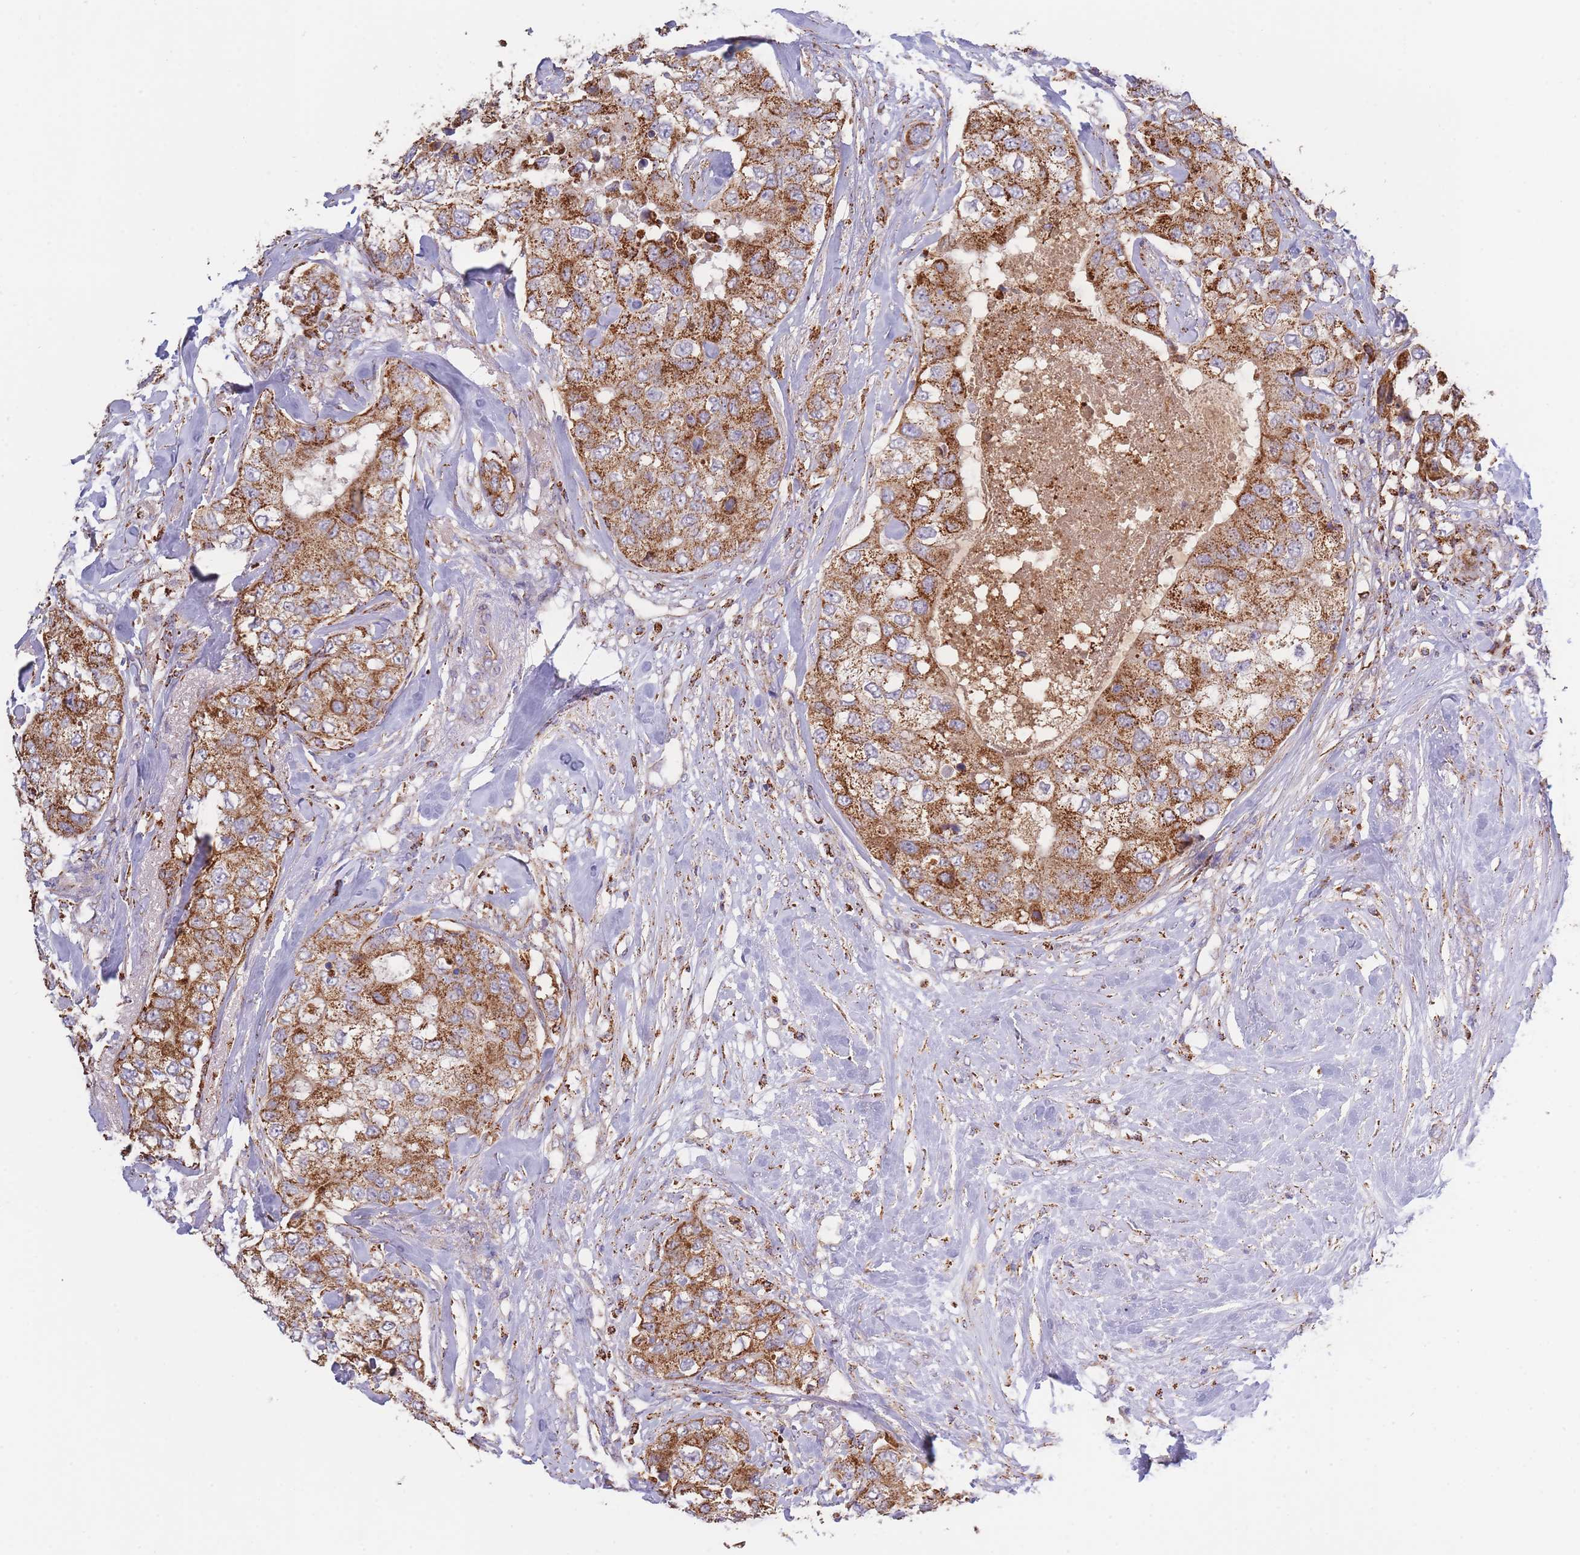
{"staining": {"intensity": "strong", "quantity": ">75%", "location": "cytoplasmic/membranous"}, "tissue": "breast cancer", "cell_type": "Tumor cells", "image_type": "cancer", "snomed": [{"axis": "morphology", "description": "Duct carcinoma"}, {"axis": "topography", "description": "Breast"}], "caption": "Tumor cells exhibit strong cytoplasmic/membranous positivity in approximately >75% of cells in intraductal carcinoma (breast).", "gene": "MRPL17", "patient": {"sex": "female", "age": 62}}